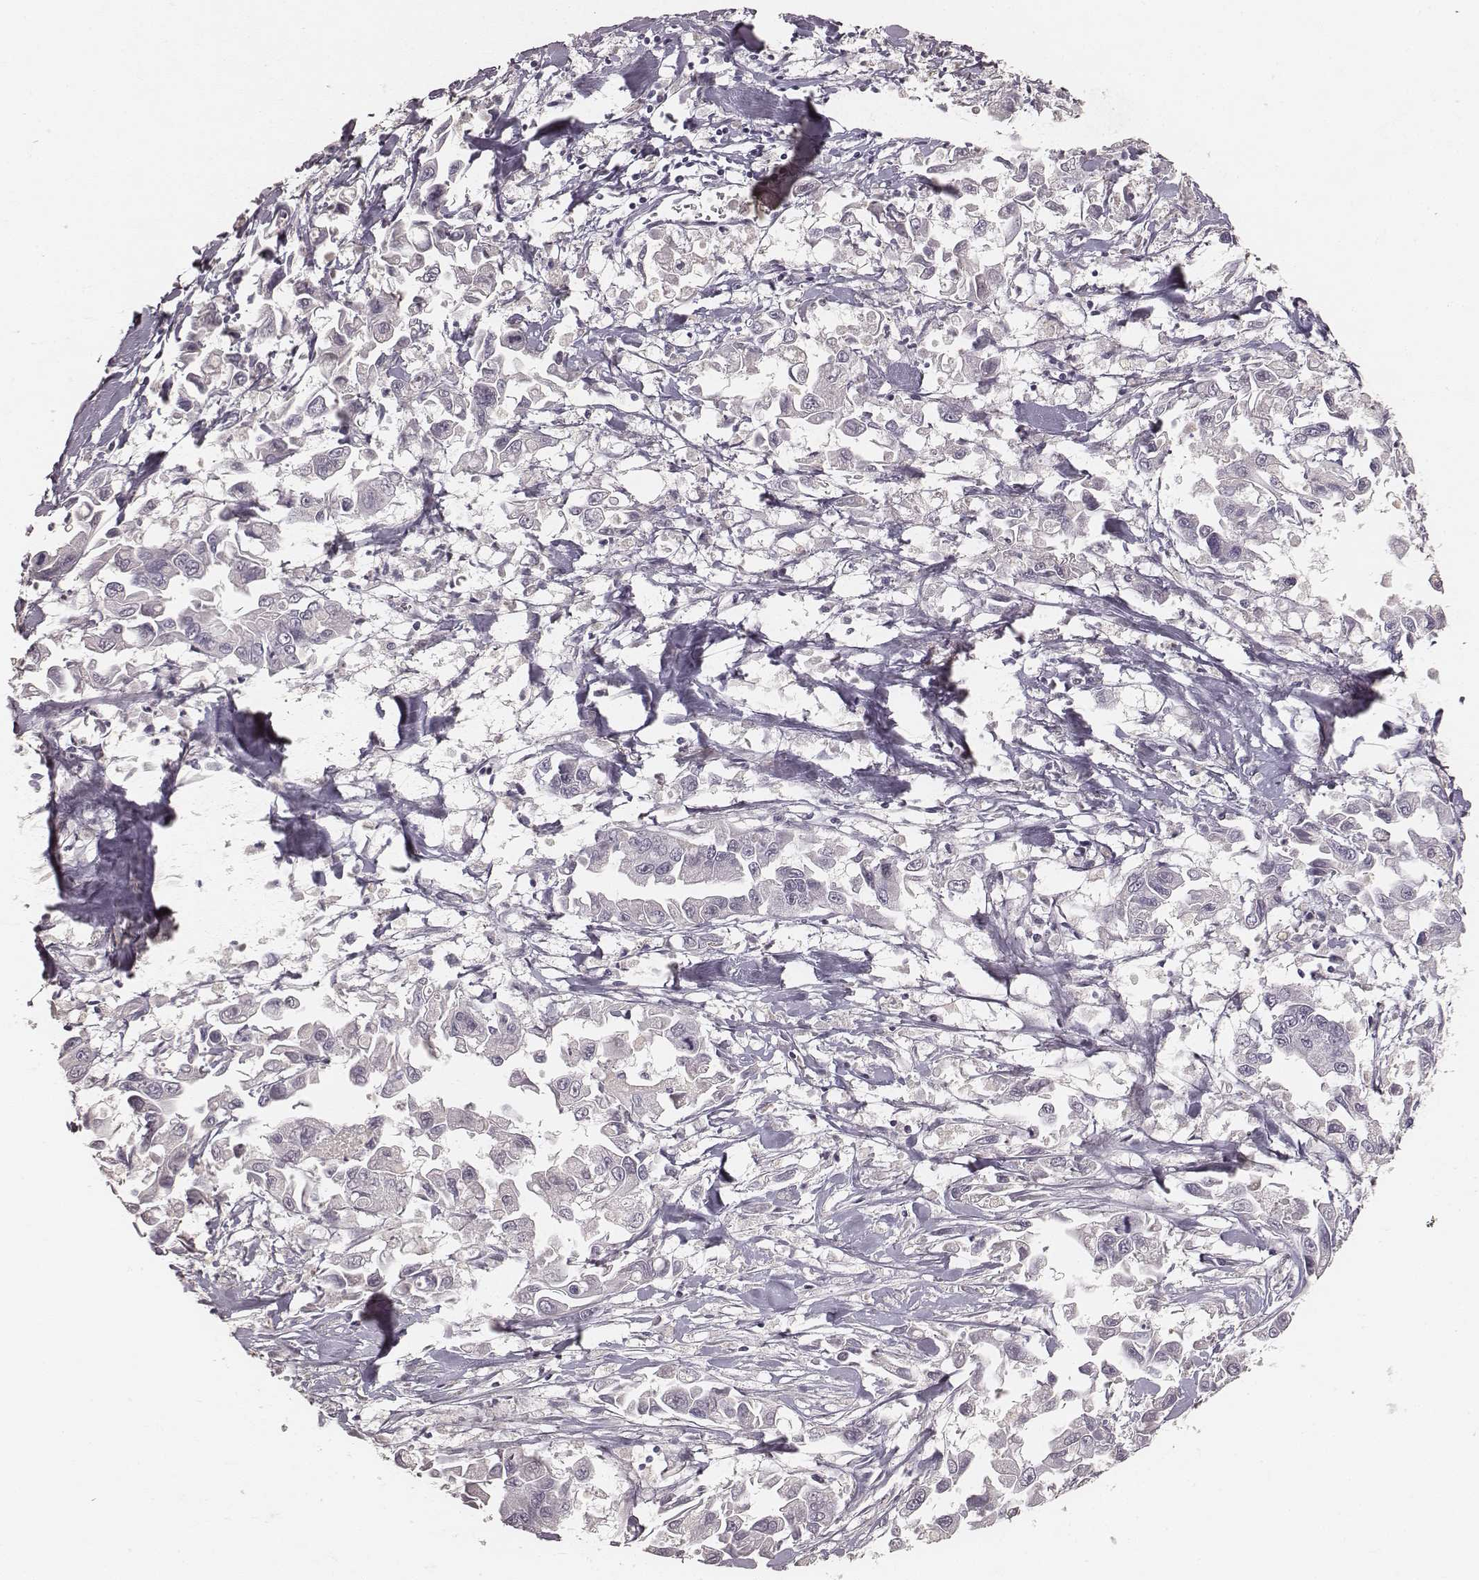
{"staining": {"intensity": "negative", "quantity": "none", "location": "none"}, "tissue": "pancreatic cancer", "cell_type": "Tumor cells", "image_type": "cancer", "snomed": [{"axis": "morphology", "description": "Adenocarcinoma, NOS"}, {"axis": "topography", "description": "Pancreas"}], "caption": "Tumor cells are negative for brown protein staining in pancreatic cancer (adenocarcinoma). (DAB (3,3'-diaminobenzidine) IHC with hematoxylin counter stain).", "gene": "MADCAM1", "patient": {"sex": "female", "age": 83}}